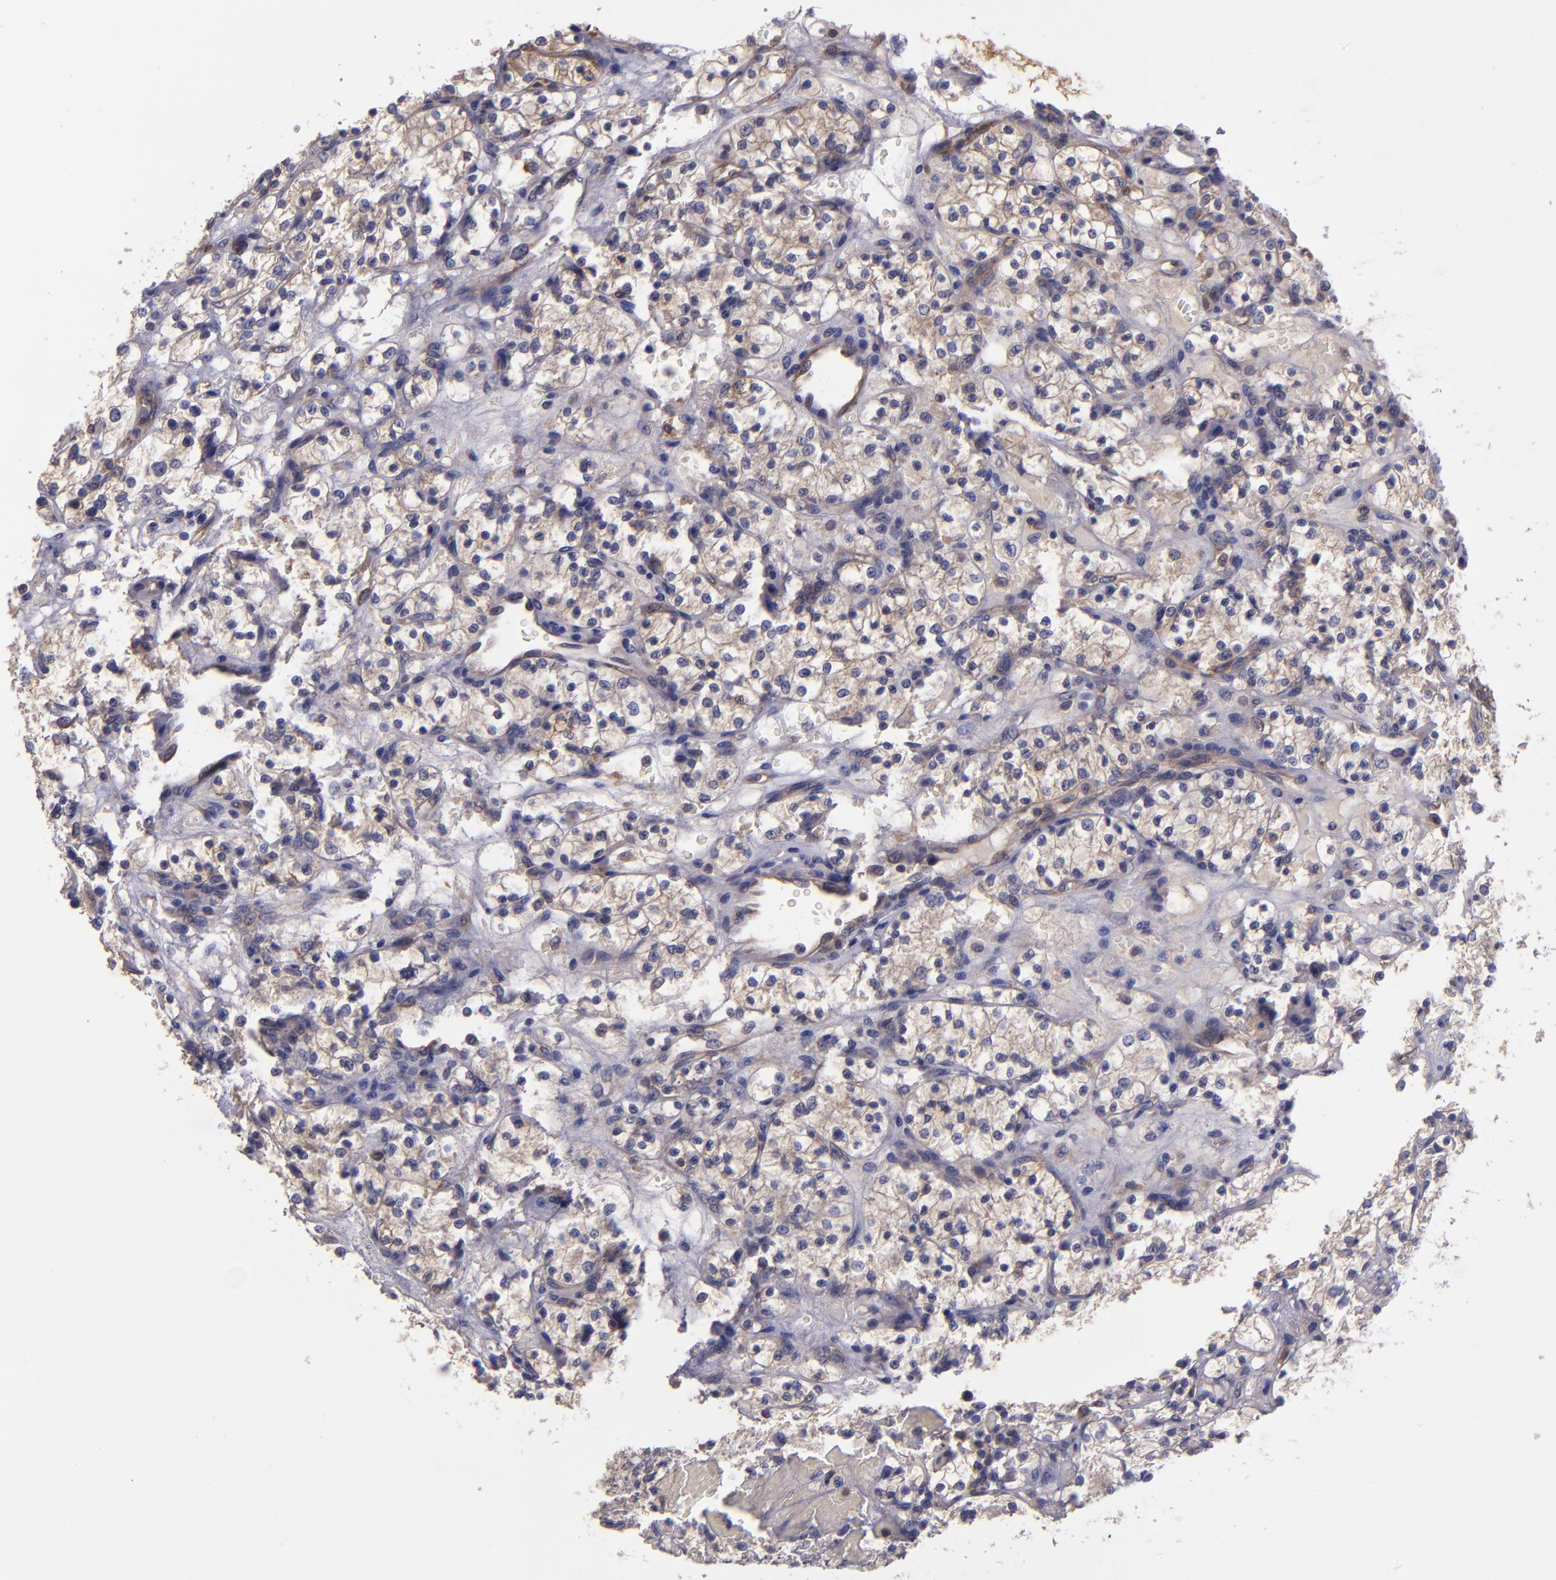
{"staining": {"intensity": "weak", "quantity": "25%-75%", "location": "cytoplasmic/membranous"}, "tissue": "renal cancer", "cell_type": "Tumor cells", "image_type": "cancer", "snomed": [{"axis": "morphology", "description": "Adenocarcinoma, NOS"}, {"axis": "topography", "description": "Kidney"}], "caption": "Immunohistochemical staining of human renal adenocarcinoma displays low levels of weak cytoplasmic/membranous protein staining in approximately 25%-75% of tumor cells.", "gene": "CARS1", "patient": {"sex": "female", "age": 60}}